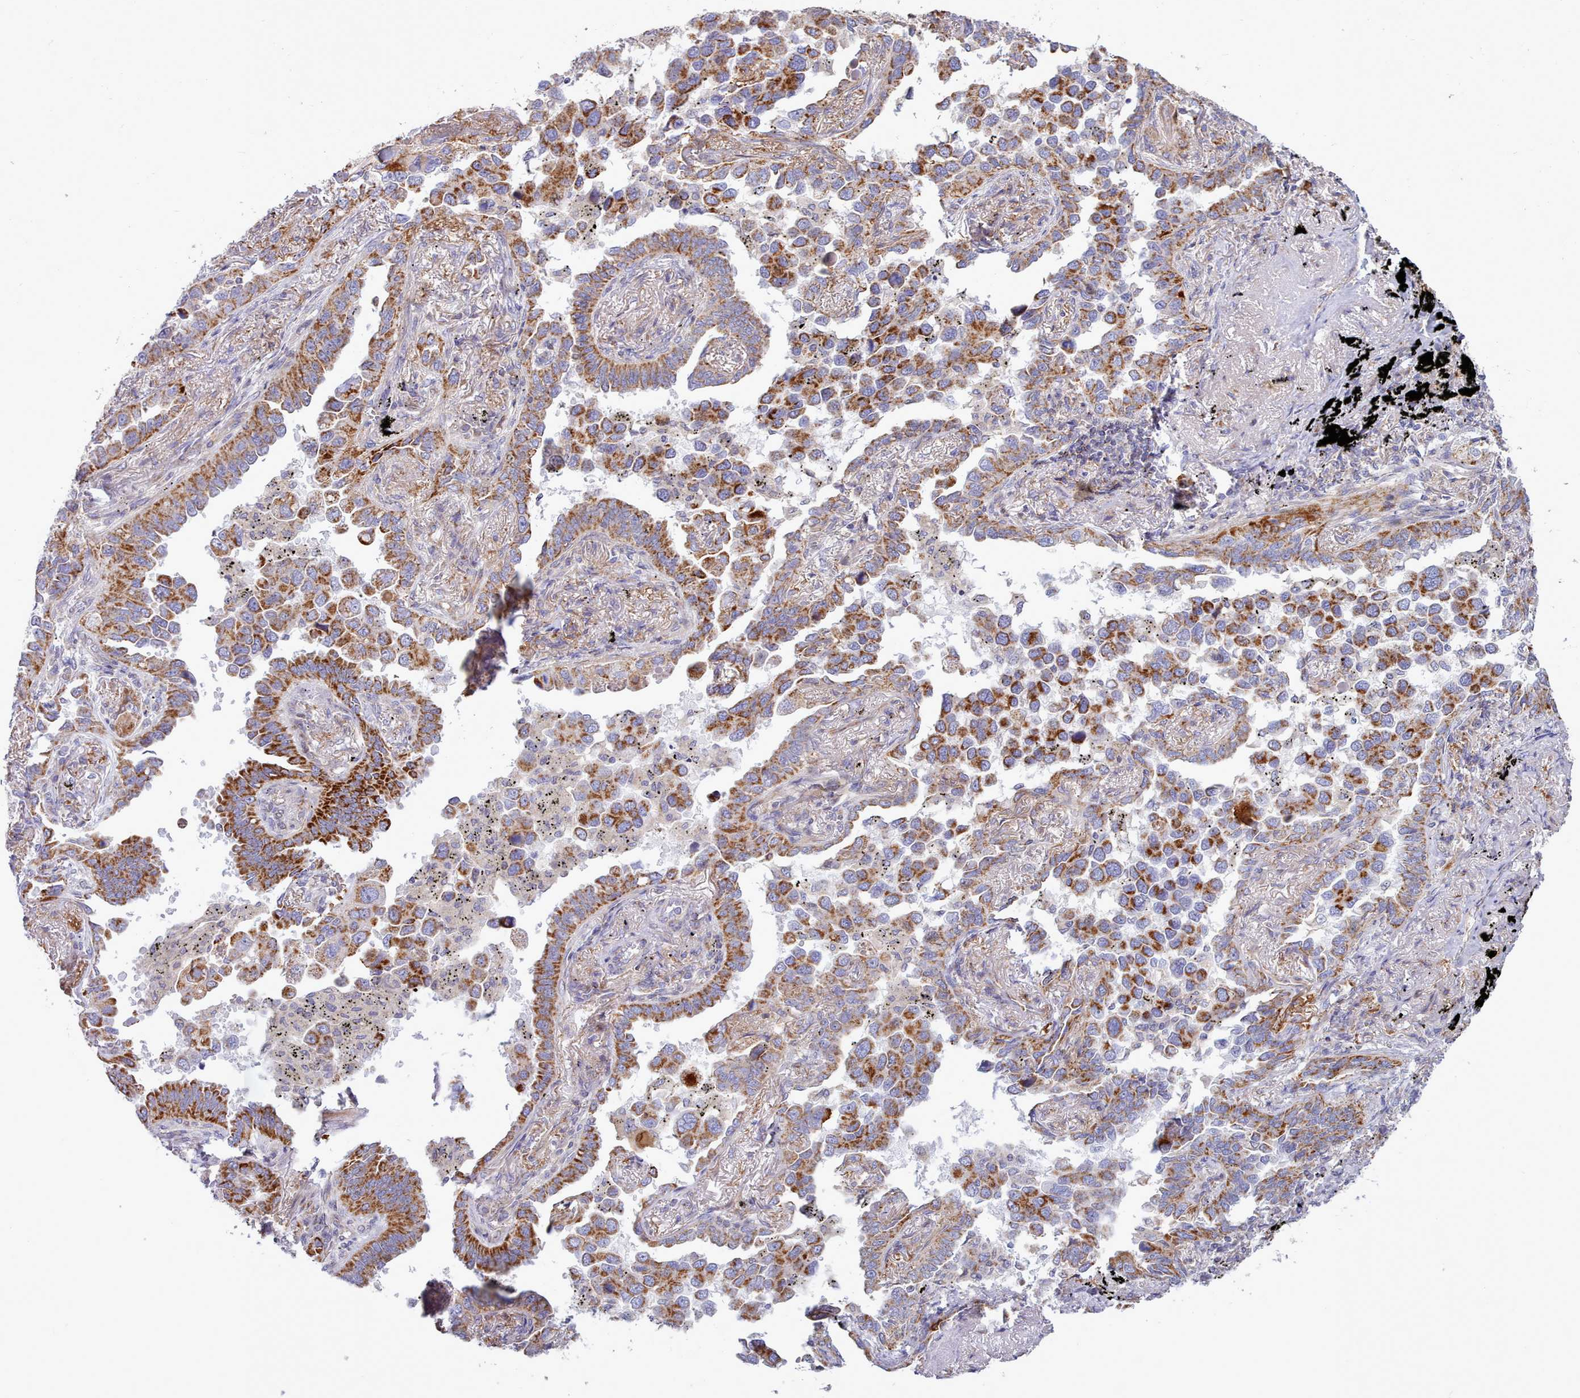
{"staining": {"intensity": "strong", "quantity": "25%-75%", "location": "cytoplasmic/membranous"}, "tissue": "lung cancer", "cell_type": "Tumor cells", "image_type": "cancer", "snomed": [{"axis": "morphology", "description": "Adenocarcinoma, NOS"}, {"axis": "topography", "description": "Lung"}], "caption": "Lung cancer (adenocarcinoma) tissue exhibits strong cytoplasmic/membranous positivity in about 25%-75% of tumor cells", "gene": "MRPL21", "patient": {"sex": "male", "age": 67}}